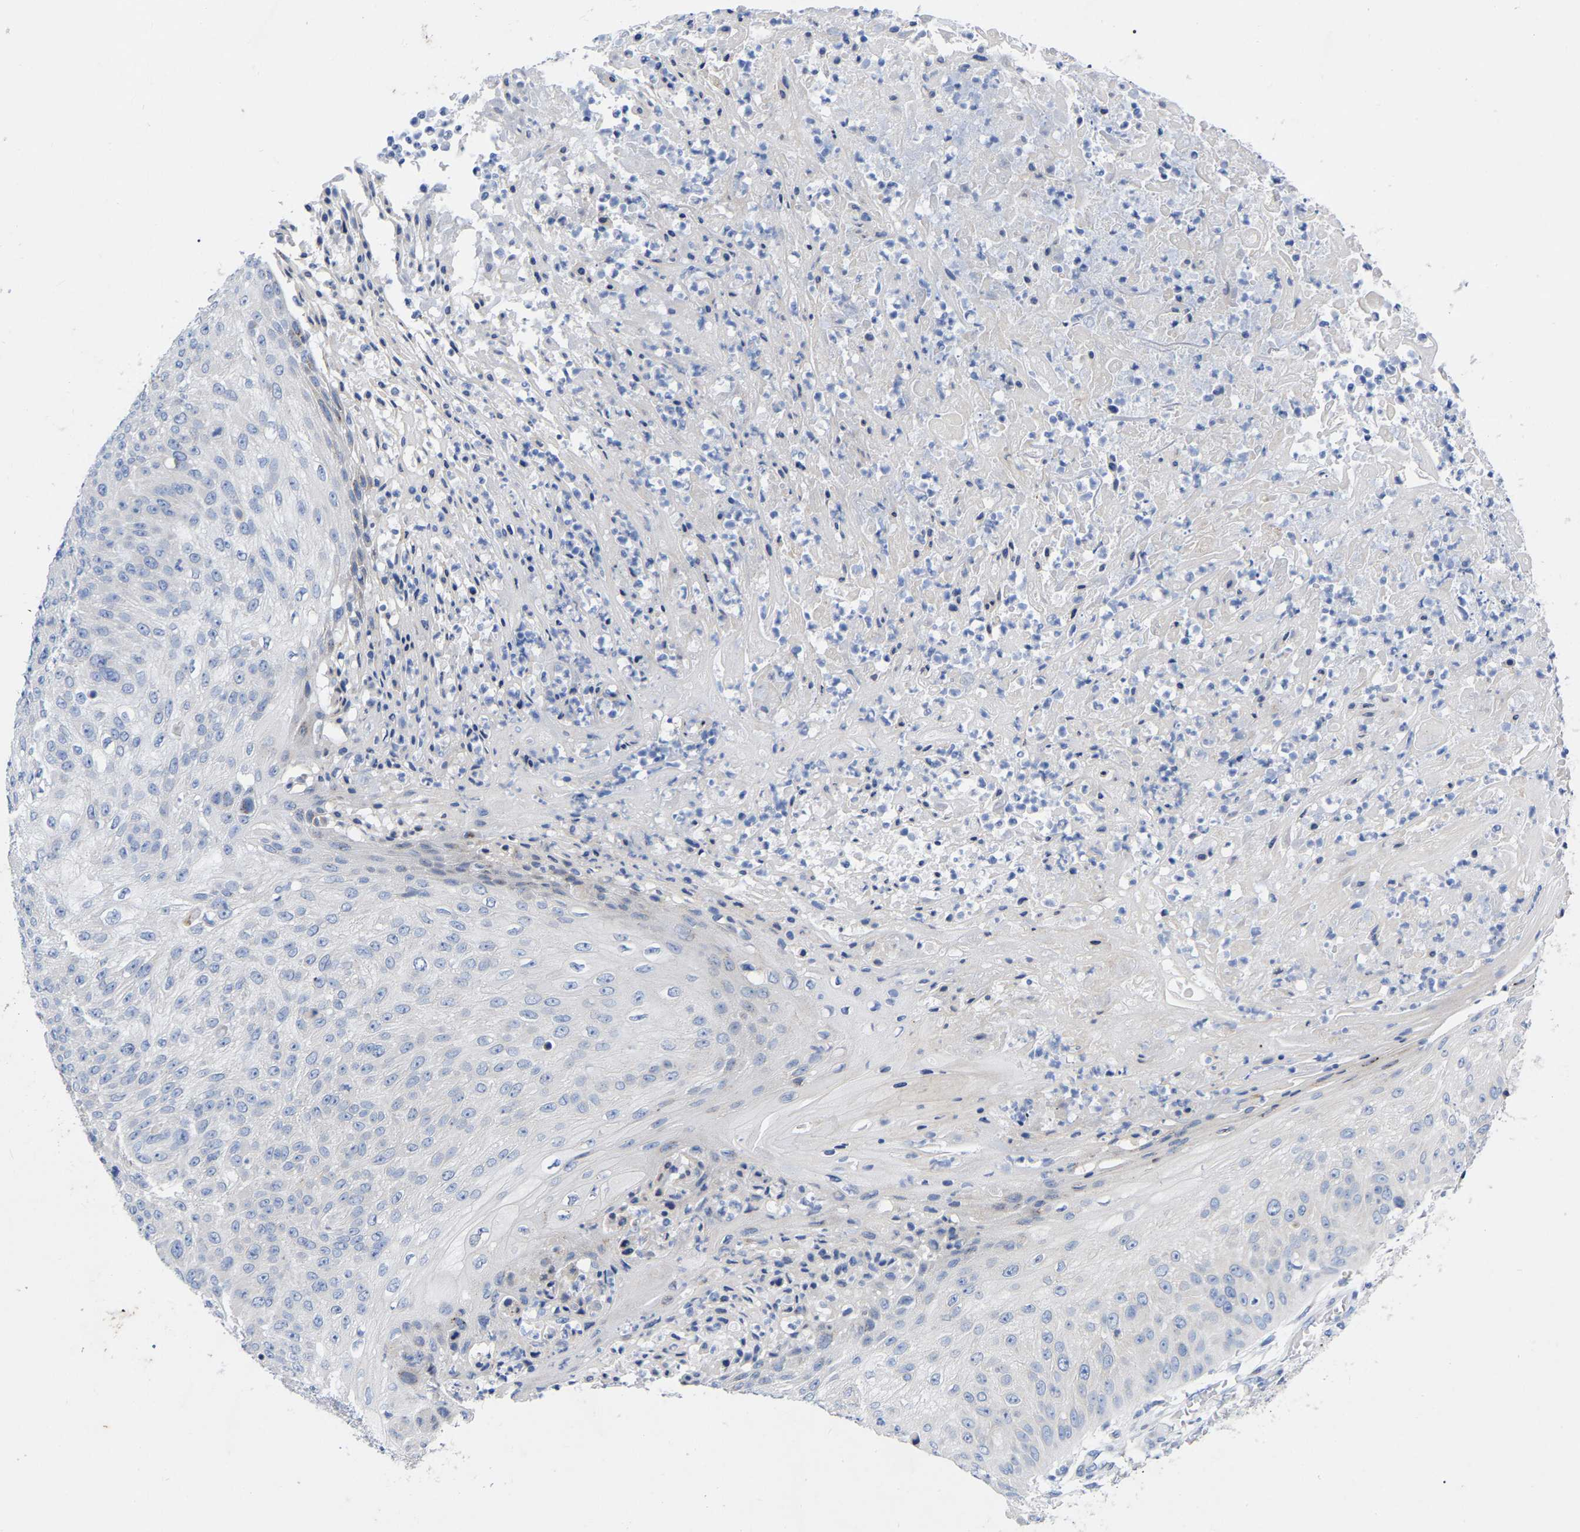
{"staining": {"intensity": "negative", "quantity": "none", "location": "none"}, "tissue": "skin cancer", "cell_type": "Tumor cells", "image_type": "cancer", "snomed": [{"axis": "morphology", "description": "Squamous cell carcinoma, NOS"}, {"axis": "topography", "description": "Skin"}], "caption": "IHC of squamous cell carcinoma (skin) demonstrates no expression in tumor cells. The staining was performed using DAB (3,3'-diaminobenzidine) to visualize the protein expression in brown, while the nuclei were stained in blue with hematoxylin (Magnification: 20x).", "gene": "STRIP2", "patient": {"sex": "female", "age": 80}}